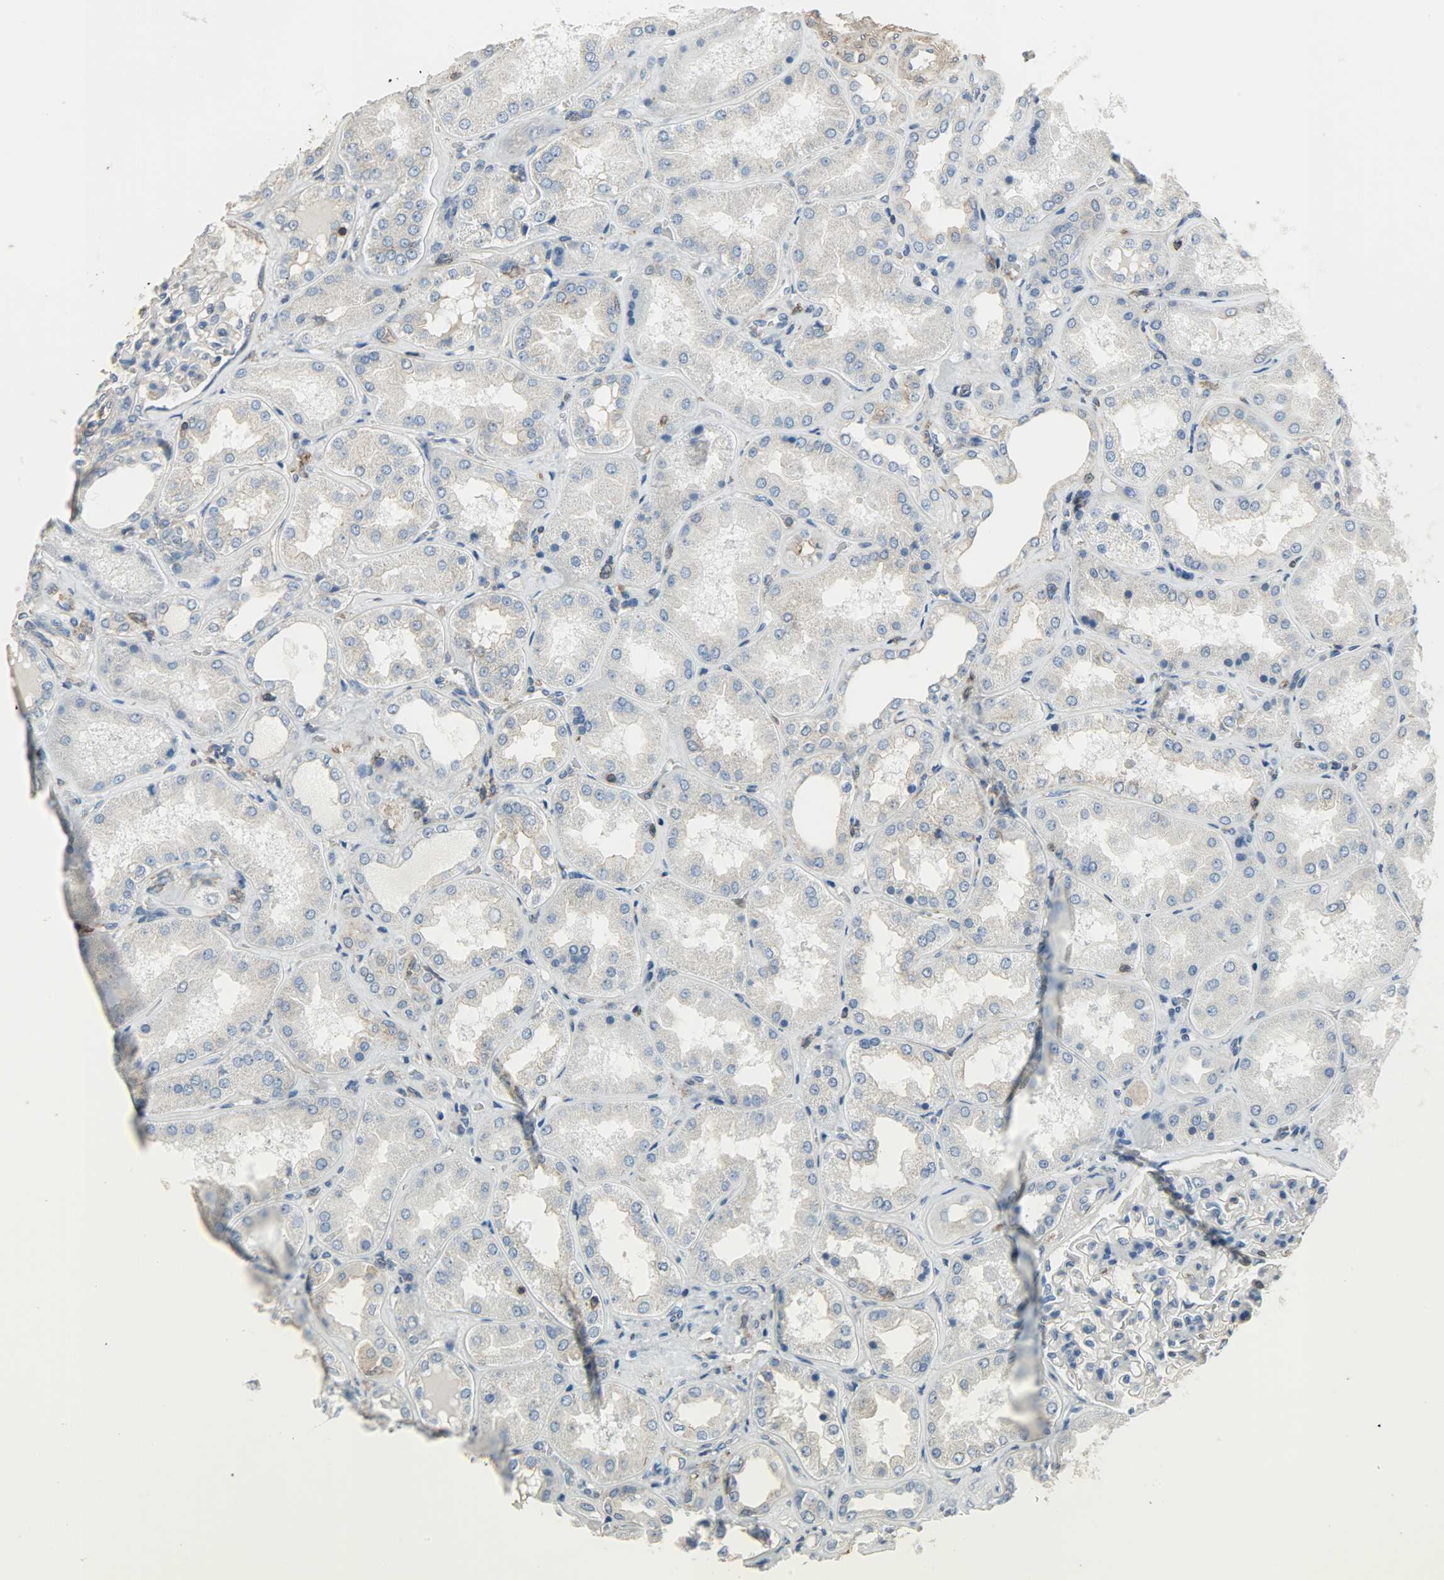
{"staining": {"intensity": "weak", "quantity": "25%-75%", "location": "cytoplasmic/membranous"}, "tissue": "kidney", "cell_type": "Cells in glomeruli", "image_type": "normal", "snomed": [{"axis": "morphology", "description": "Normal tissue, NOS"}, {"axis": "topography", "description": "Kidney"}], "caption": "Immunohistochemistry (IHC) of unremarkable human kidney reveals low levels of weak cytoplasmic/membranous staining in about 25%-75% of cells in glomeruli. (DAB IHC with brightfield microscopy, high magnification).", "gene": "DNAJA4", "patient": {"sex": "female", "age": 56}}